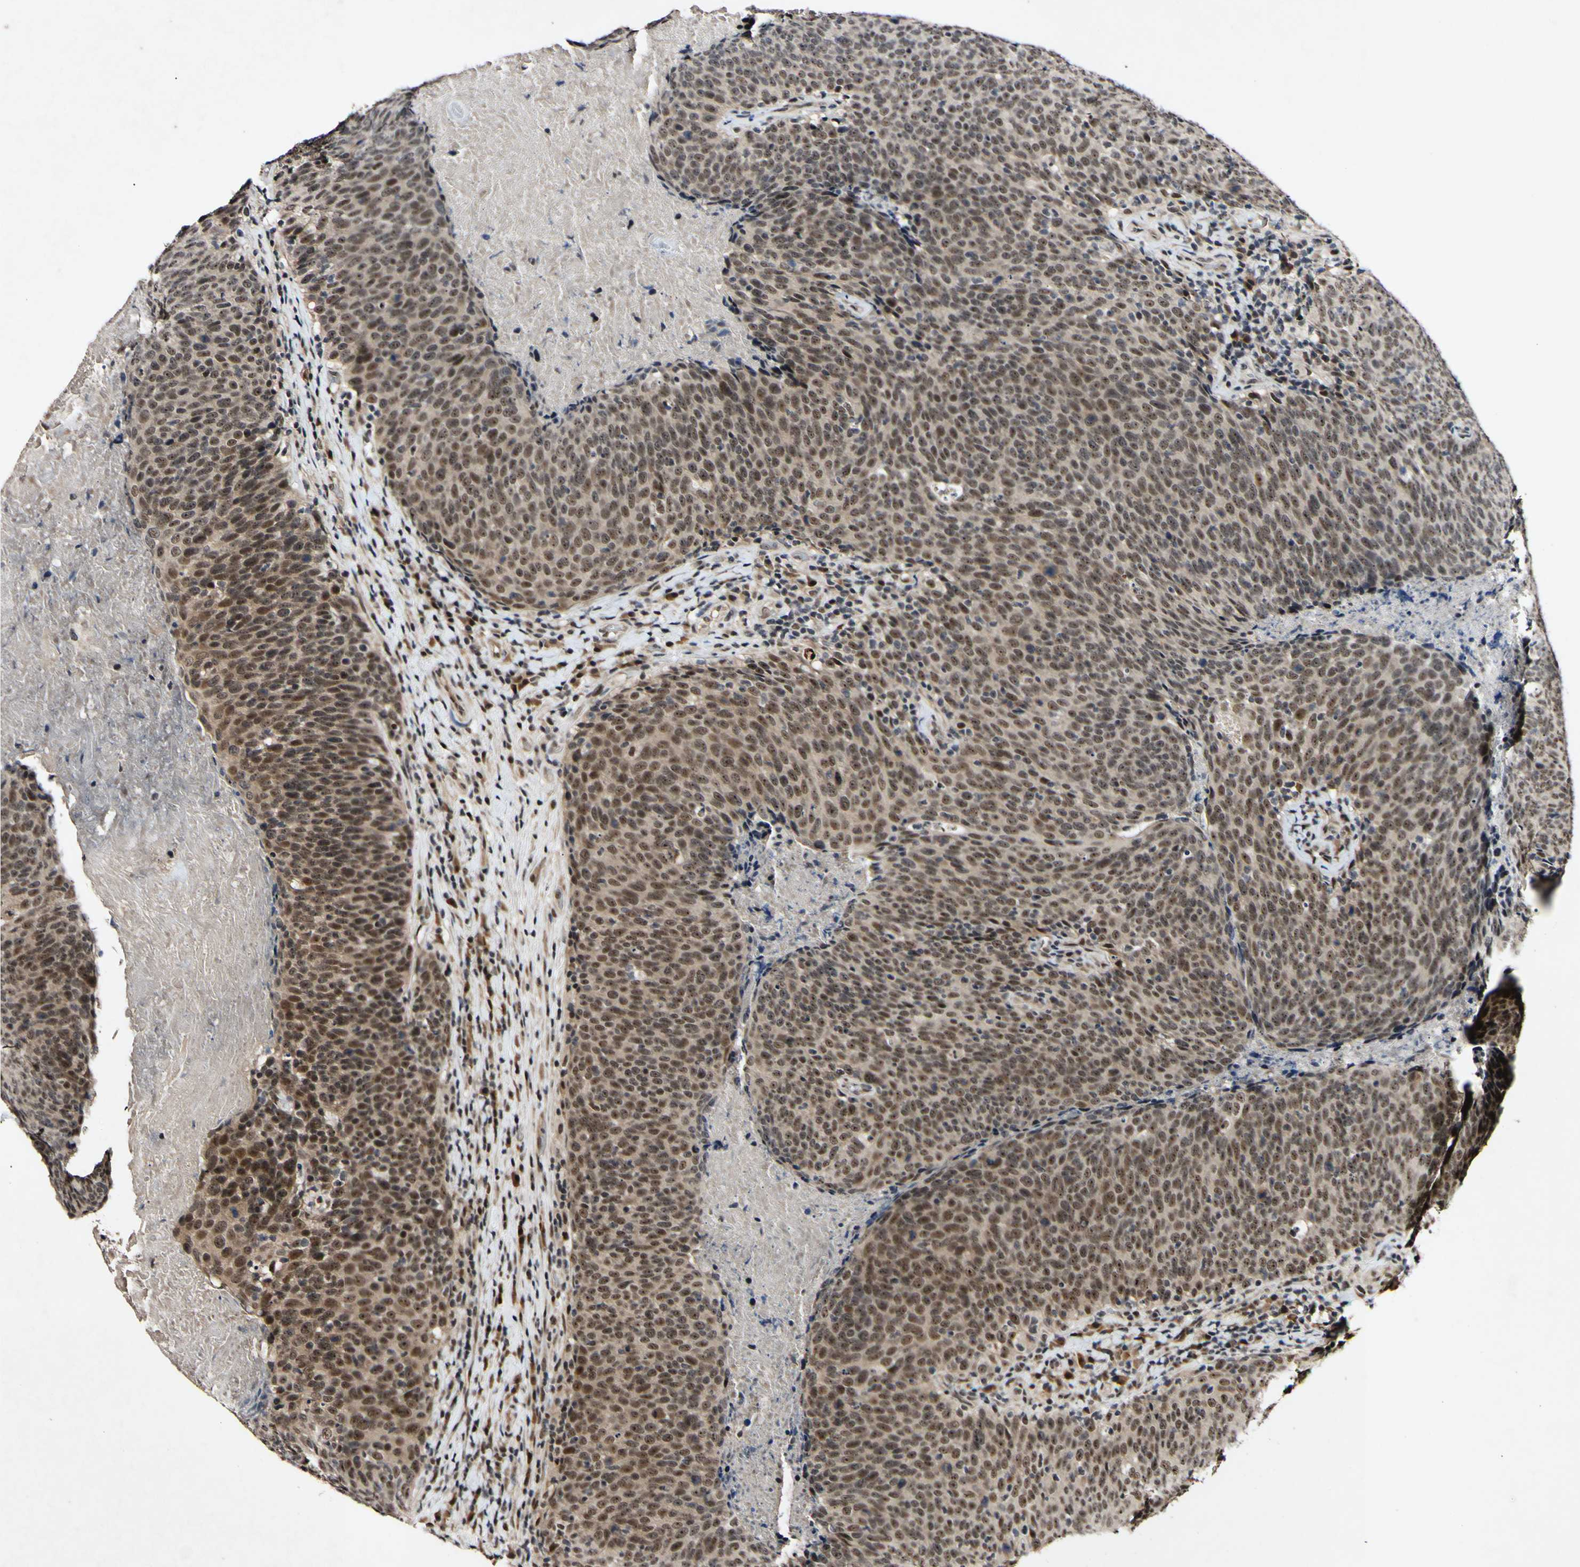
{"staining": {"intensity": "moderate", "quantity": ">75%", "location": "nuclear"}, "tissue": "head and neck cancer", "cell_type": "Tumor cells", "image_type": "cancer", "snomed": [{"axis": "morphology", "description": "Squamous cell carcinoma, NOS"}, {"axis": "morphology", "description": "Squamous cell carcinoma, metastatic, NOS"}, {"axis": "topography", "description": "Lymph node"}, {"axis": "topography", "description": "Head-Neck"}], "caption": "High-magnification brightfield microscopy of squamous cell carcinoma (head and neck) stained with DAB (3,3'-diaminobenzidine) (brown) and counterstained with hematoxylin (blue). tumor cells exhibit moderate nuclear positivity is present in approximately>75% of cells.", "gene": "POLR2F", "patient": {"sex": "male", "age": 62}}